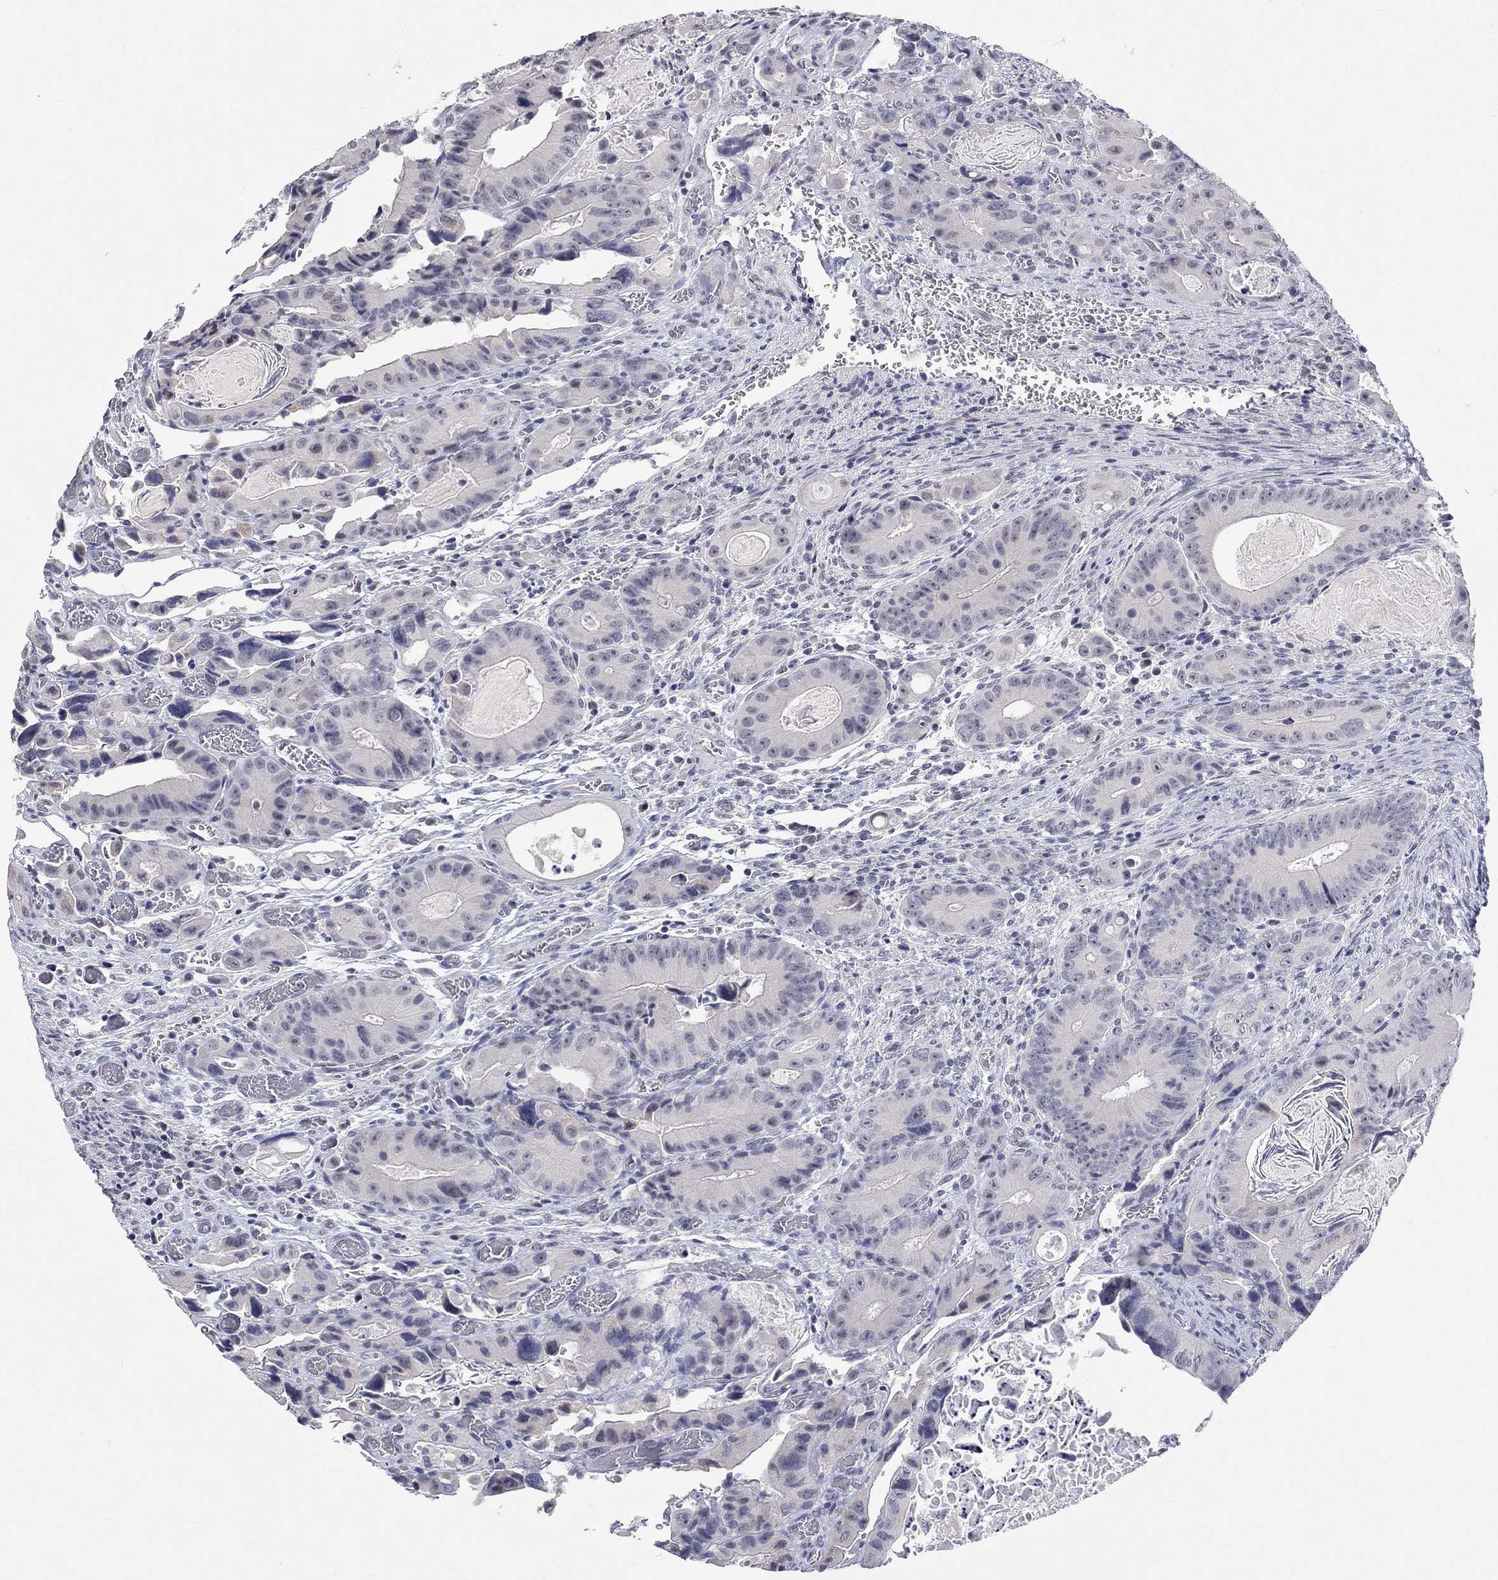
{"staining": {"intensity": "negative", "quantity": "none", "location": "none"}, "tissue": "colorectal cancer", "cell_type": "Tumor cells", "image_type": "cancer", "snomed": [{"axis": "morphology", "description": "Adenocarcinoma, NOS"}, {"axis": "topography", "description": "Rectum"}], "caption": "Immunohistochemistry histopathology image of colorectal cancer stained for a protein (brown), which exhibits no staining in tumor cells.", "gene": "TMEM143", "patient": {"sex": "male", "age": 64}}